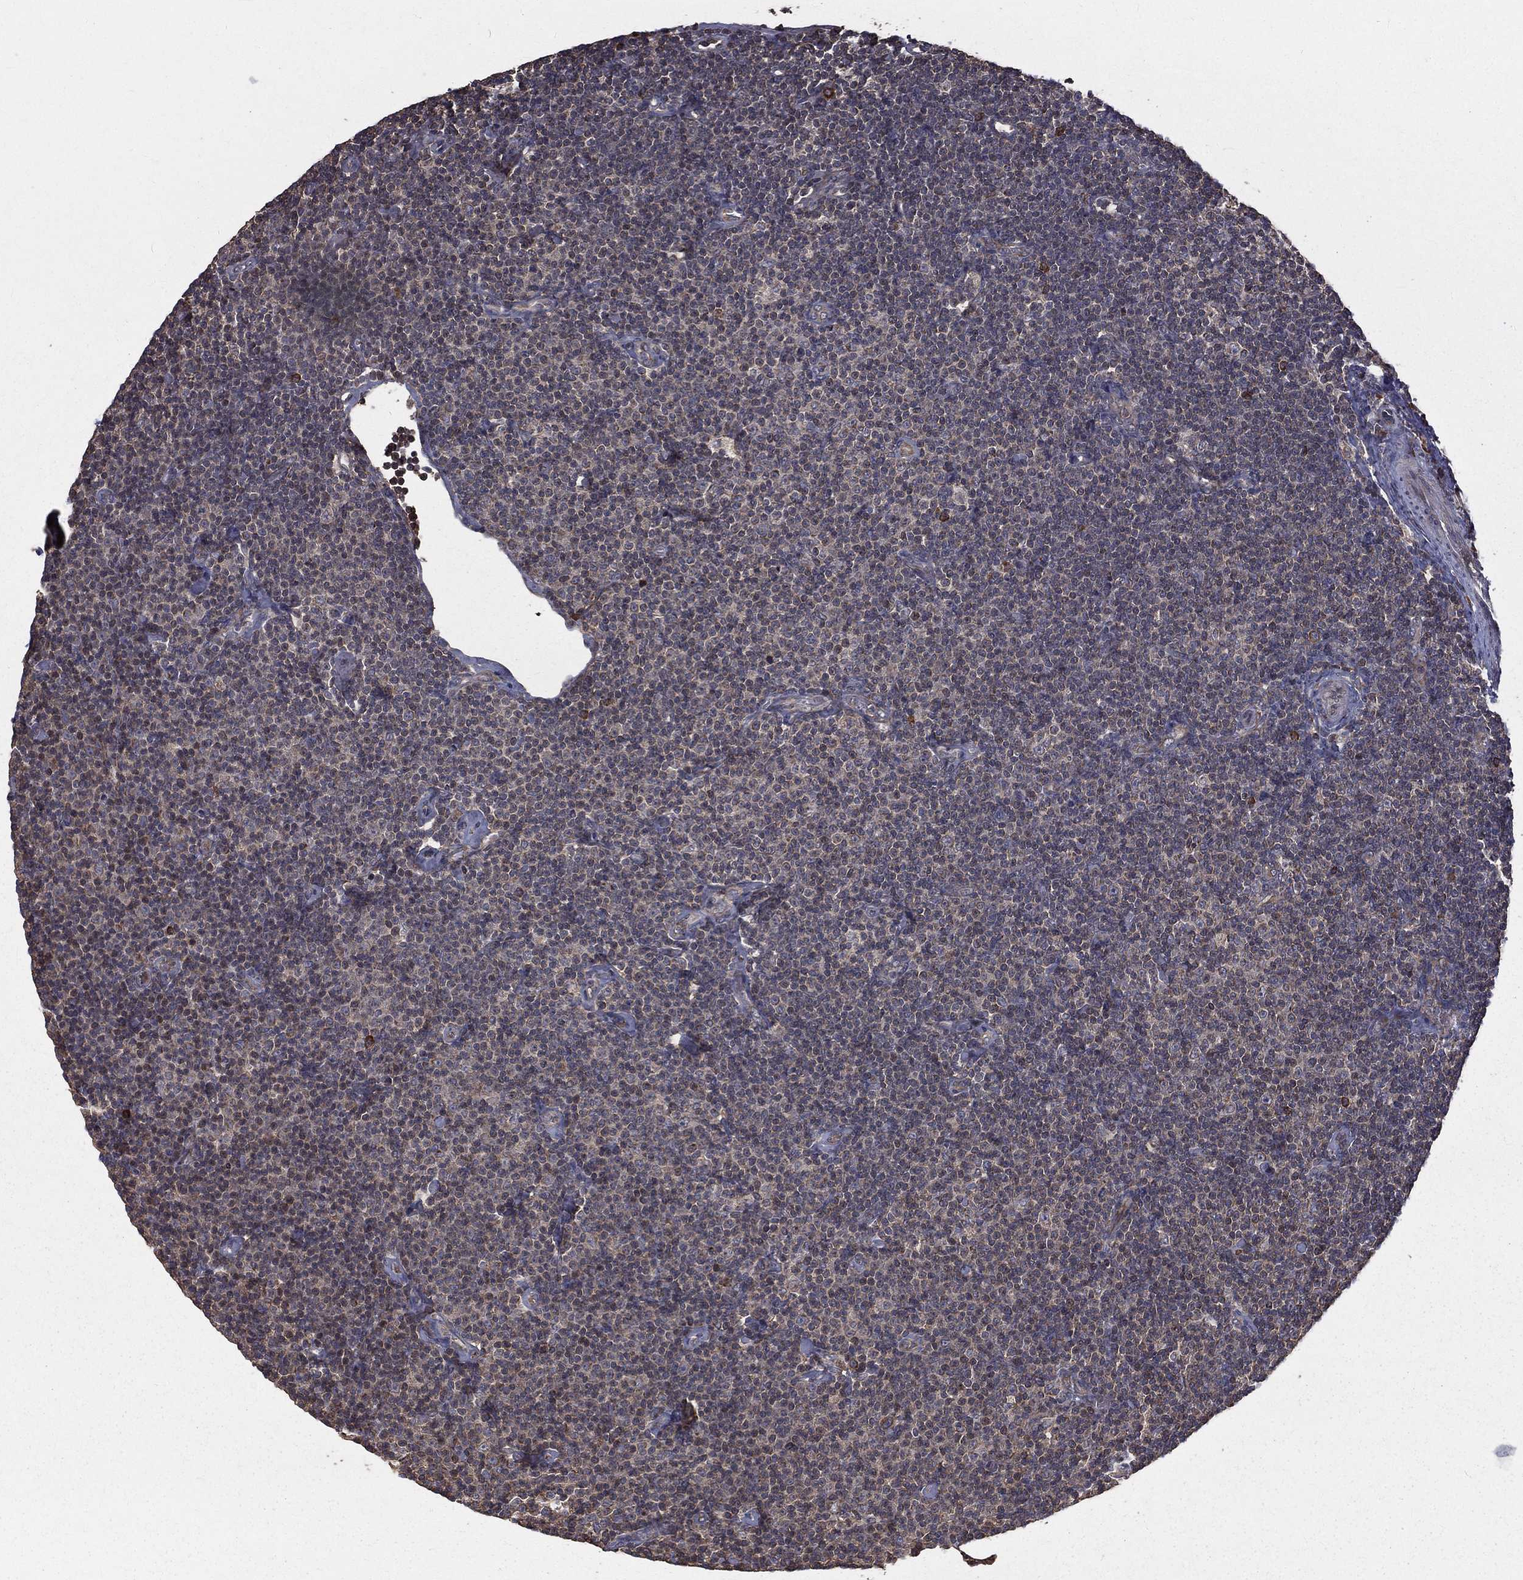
{"staining": {"intensity": "negative", "quantity": "none", "location": "none"}, "tissue": "lymphoma", "cell_type": "Tumor cells", "image_type": "cancer", "snomed": [{"axis": "morphology", "description": "Malignant lymphoma, non-Hodgkin's type, Low grade"}, {"axis": "topography", "description": "Lymph node"}], "caption": "IHC image of neoplastic tissue: human malignant lymphoma, non-Hodgkin's type (low-grade) stained with DAB demonstrates no significant protein staining in tumor cells.", "gene": "OLFML1", "patient": {"sex": "male", "age": 81}}